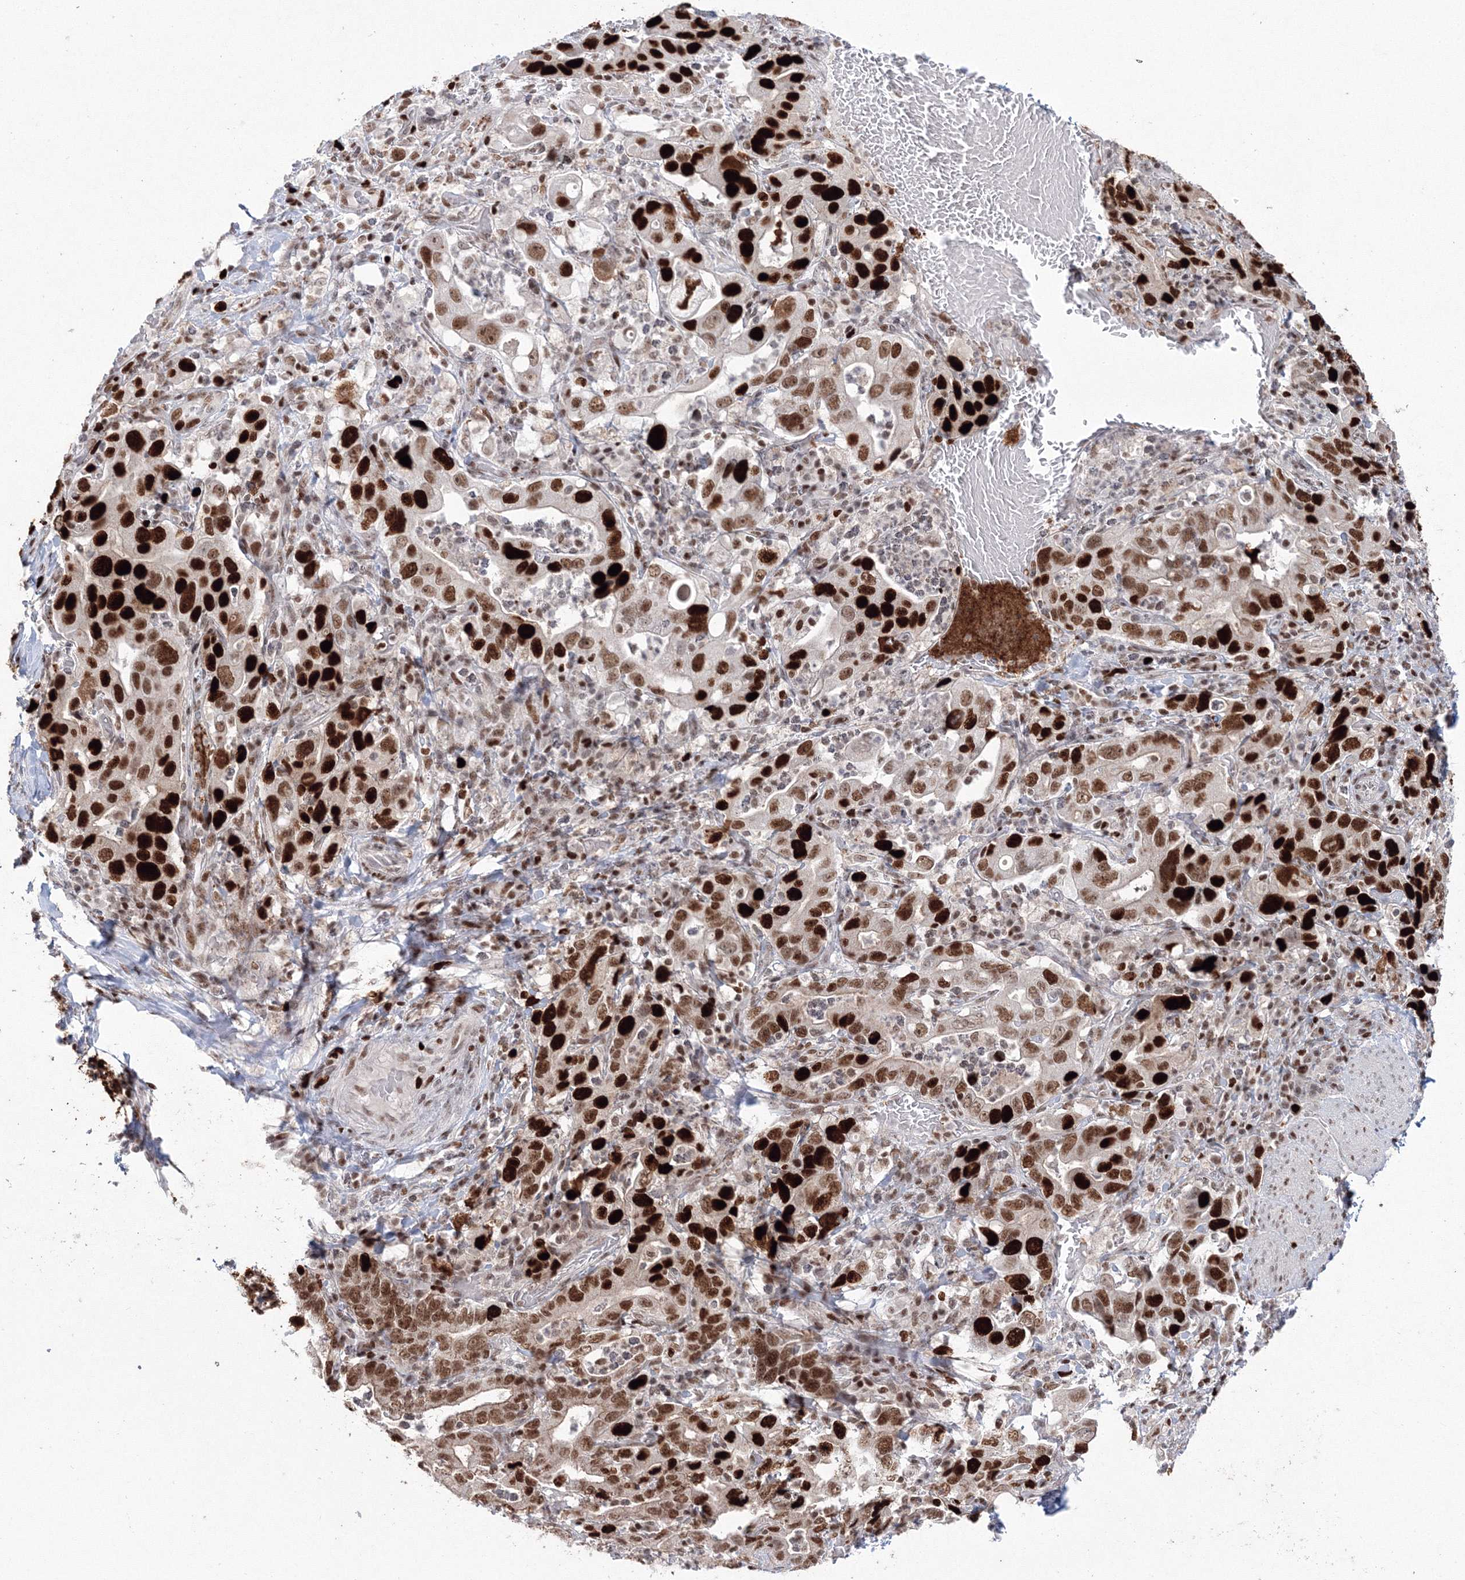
{"staining": {"intensity": "strong", "quantity": ">75%", "location": "nuclear"}, "tissue": "stomach cancer", "cell_type": "Tumor cells", "image_type": "cancer", "snomed": [{"axis": "morphology", "description": "Adenocarcinoma, NOS"}, {"axis": "topography", "description": "Stomach, upper"}], "caption": "A high-resolution histopathology image shows IHC staining of adenocarcinoma (stomach), which displays strong nuclear positivity in approximately >75% of tumor cells.", "gene": "LIG1", "patient": {"sex": "male", "age": 62}}